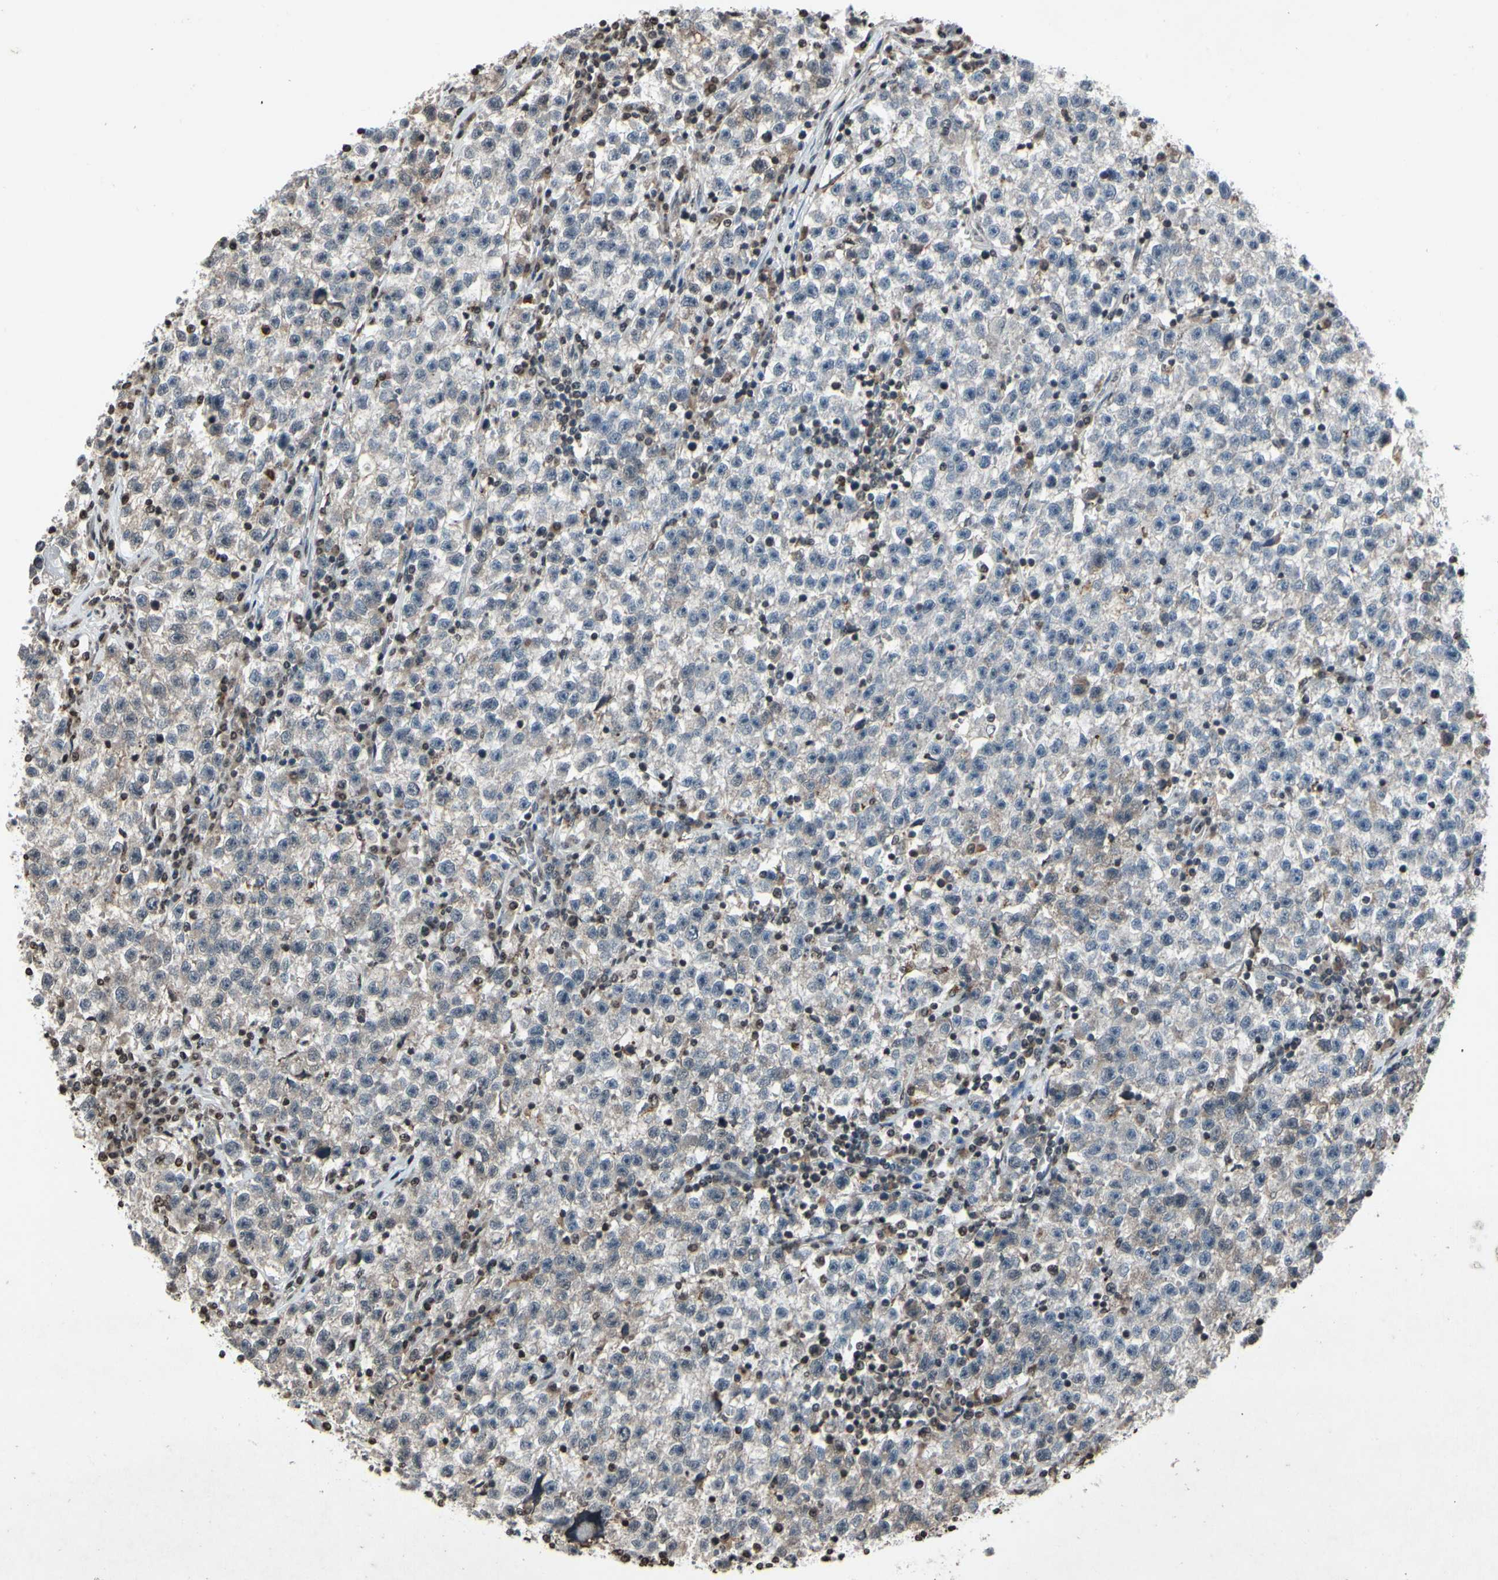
{"staining": {"intensity": "negative", "quantity": "none", "location": "none"}, "tissue": "testis cancer", "cell_type": "Tumor cells", "image_type": "cancer", "snomed": [{"axis": "morphology", "description": "Seminoma, NOS"}, {"axis": "topography", "description": "Testis"}], "caption": "The photomicrograph displays no significant staining in tumor cells of testis cancer (seminoma).", "gene": "HIPK2", "patient": {"sex": "male", "age": 22}}